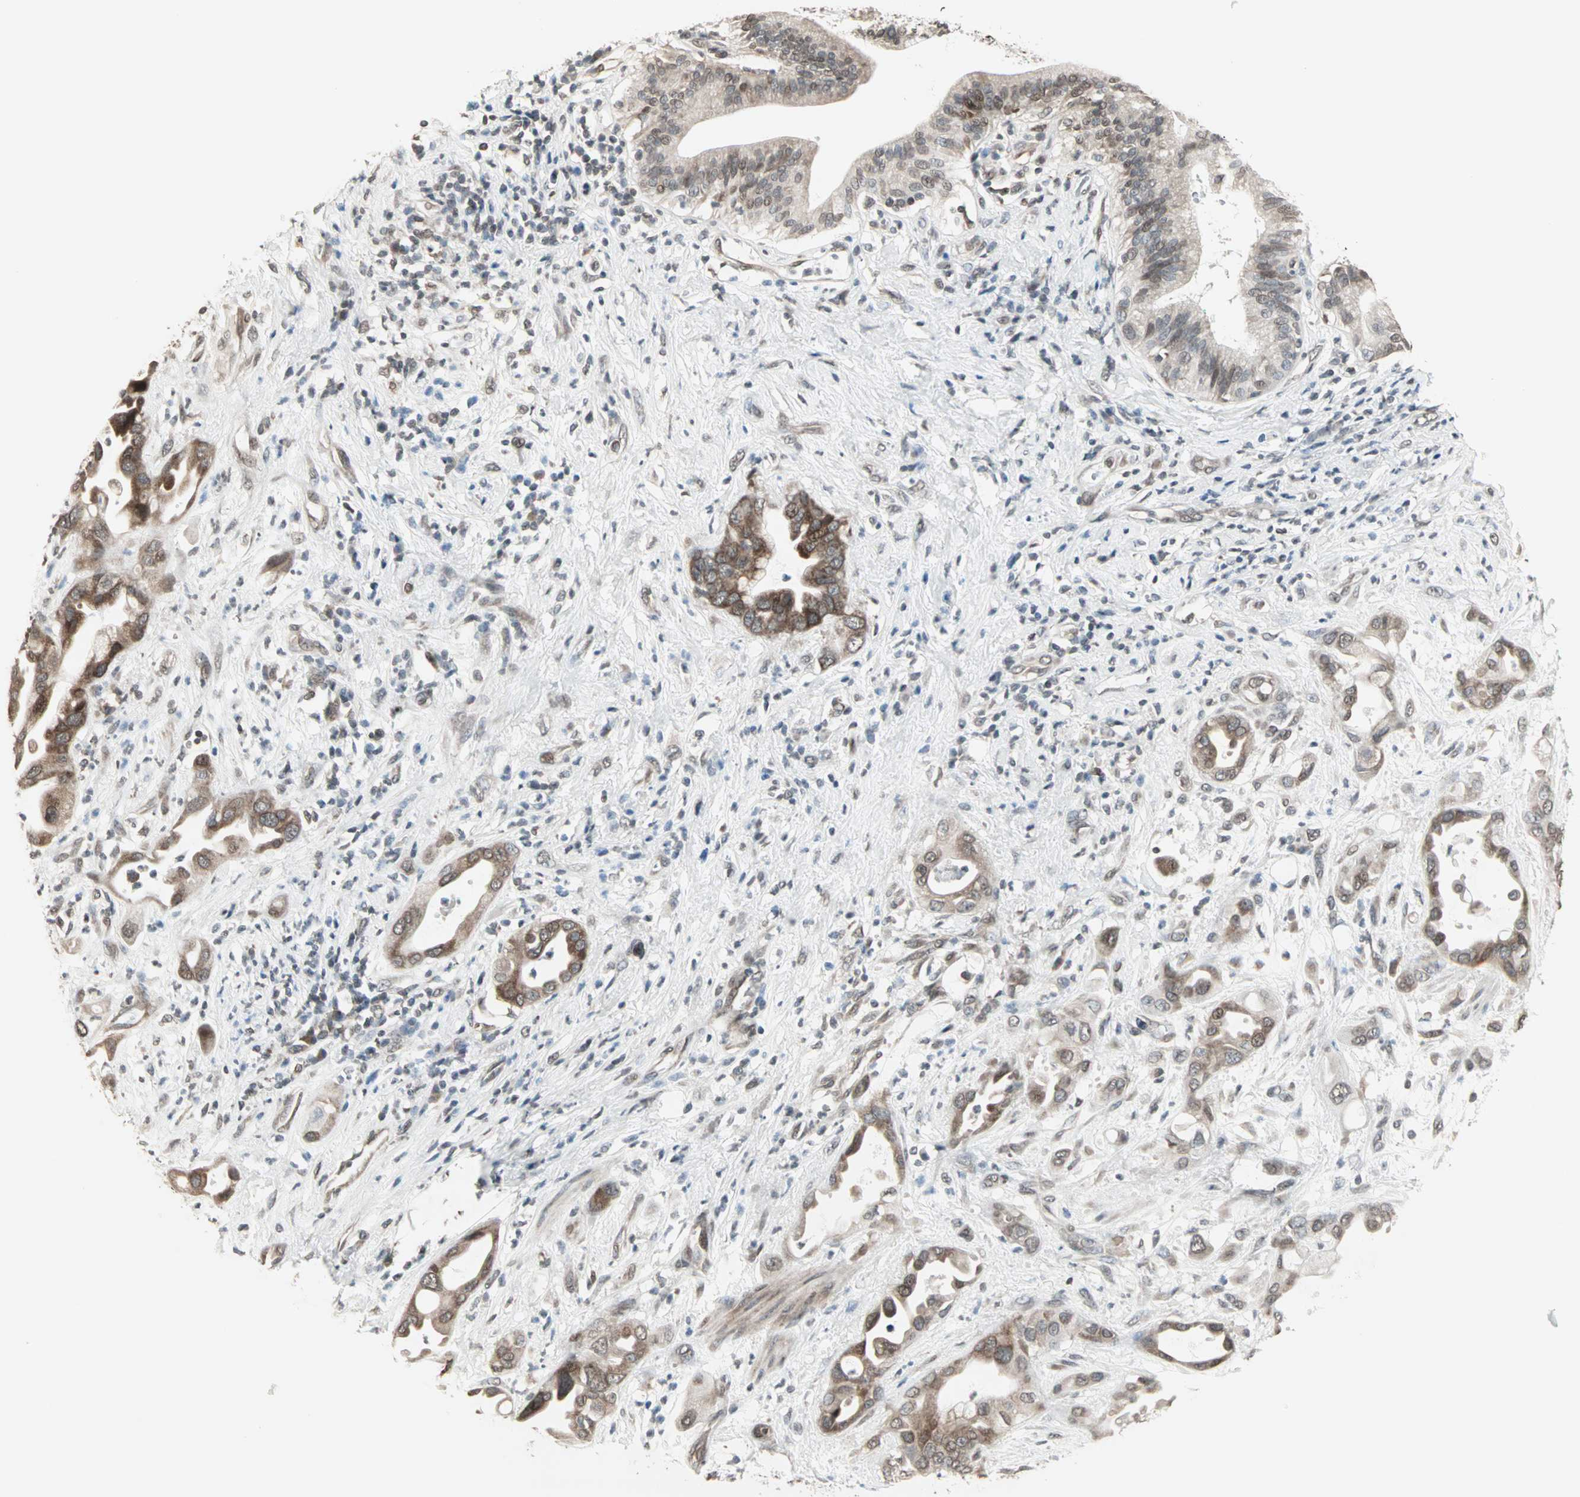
{"staining": {"intensity": "moderate", "quantity": "25%-75%", "location": "cytoplasmic/membranous,nuclear"}, "tissue": "pancreatic cancer", "cell_type": "Tumor cells", "image_type": "cancer", "snomed": [{"axis": "morphology", "description": "Adenocarcinoma, NOS"}, {"axis": "morphology", "description": "Adenocarcinoma, metastatic, NOS"}, {"axis": "topography", "description": "Lymph node"}, {"axis": "topography", "description": "Pancreas"}, {"axis": "topography", "description": "Duodenum"}], "caption": "Pancreatic cancer stained with a brown dye shows moderate cytoplasmic/membranous and nuclear positive expression in approximately 25%-75% of tumor cells.", "gene": "CBLC", "patient": {"sex": "female", "age": 64}}